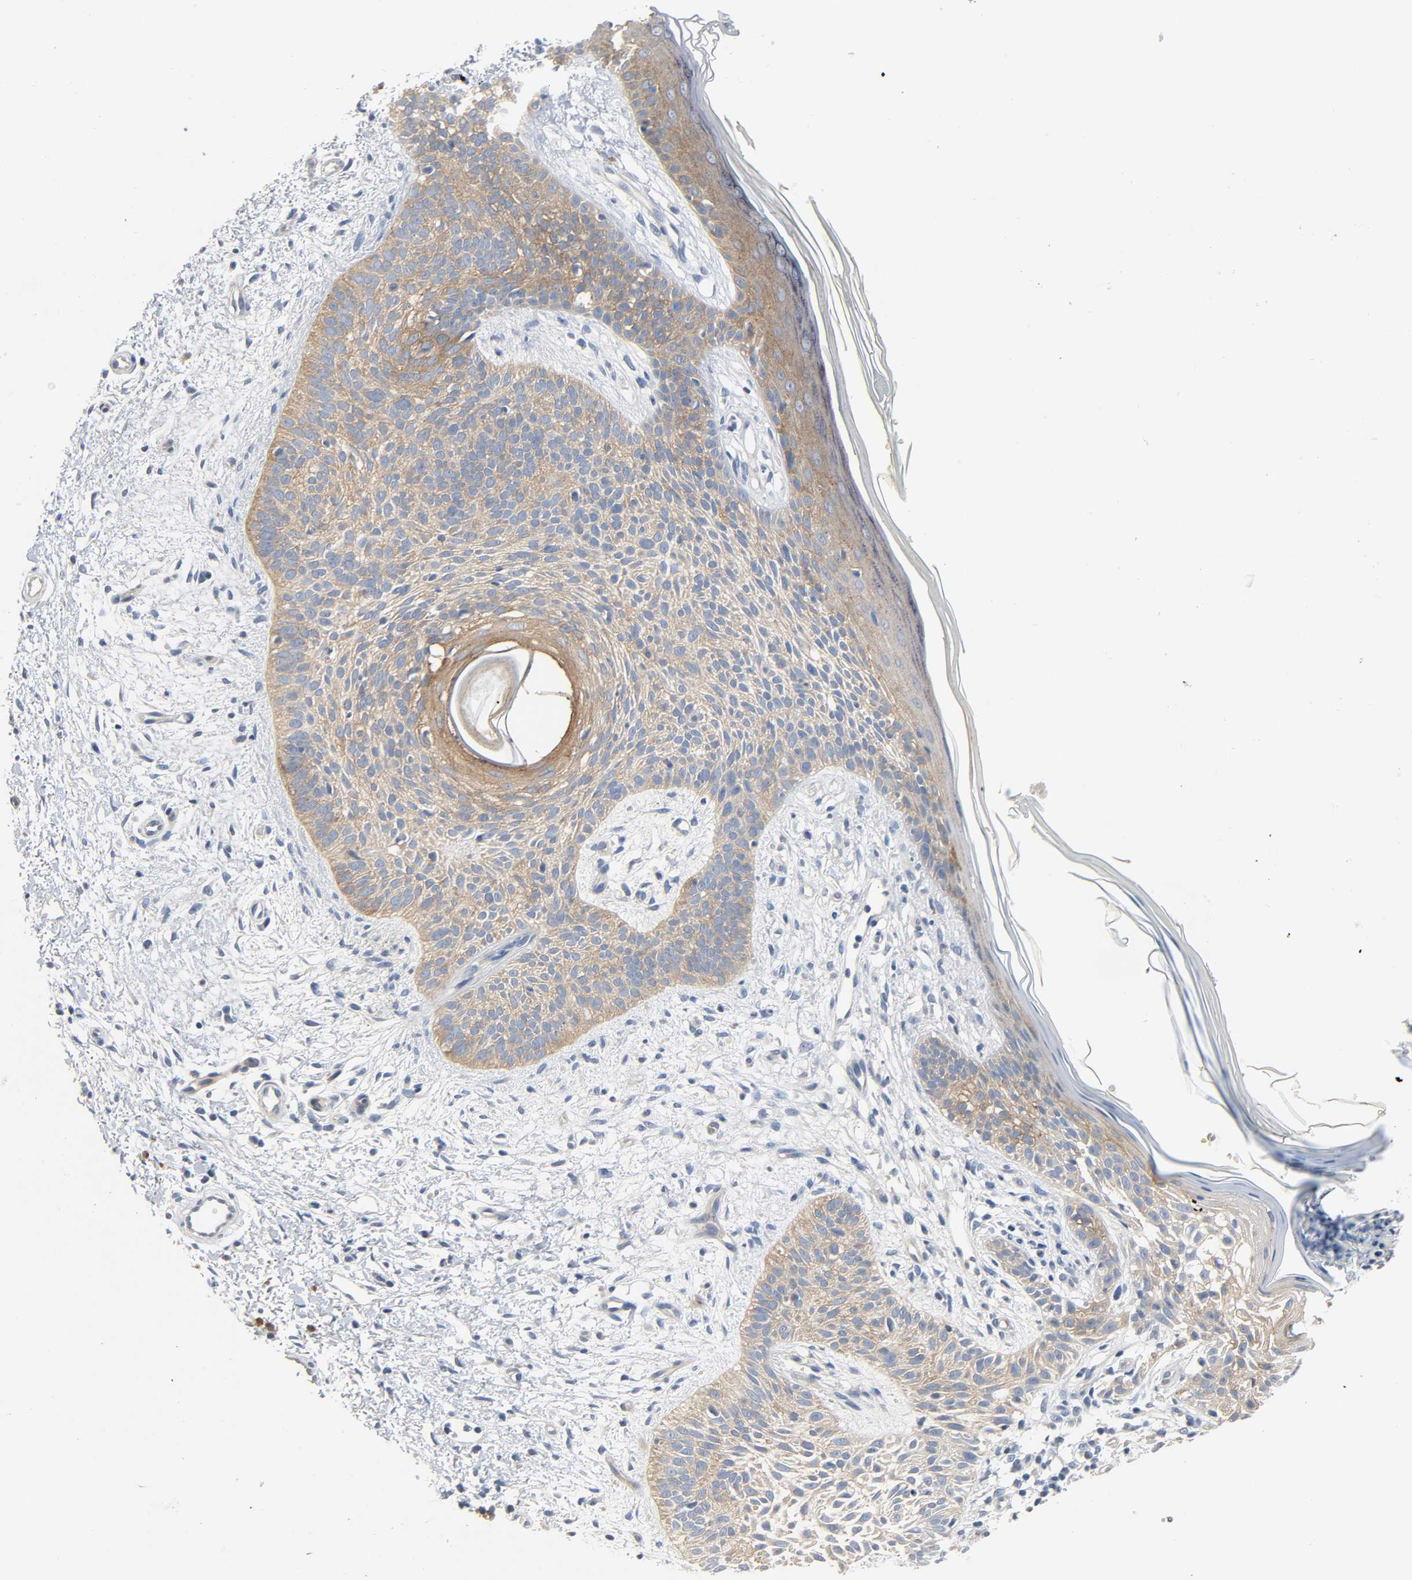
{"staining": {"intensity": "moderate", "quantity": ">75%", "location": "cytoplasmic/membranous"}, "tissue": "skin cancer", "cell_type": "Tumor cells", "image_type": "cancer", "snomed": [{"axis": "morphology", "description": "Normal tissue, NOS"}, {"axis": "morphology", "description": "Basal cell carcinoma"}, {"axis": "topography", "description": "Skin"}], "caption": "Human skin cancer (basal cell carcinoma) stained with a protein marker exhibits moderate staining in tumor cells.", "gene": "ARPC1A", "patient": {"sex": "female", "age": 69}}